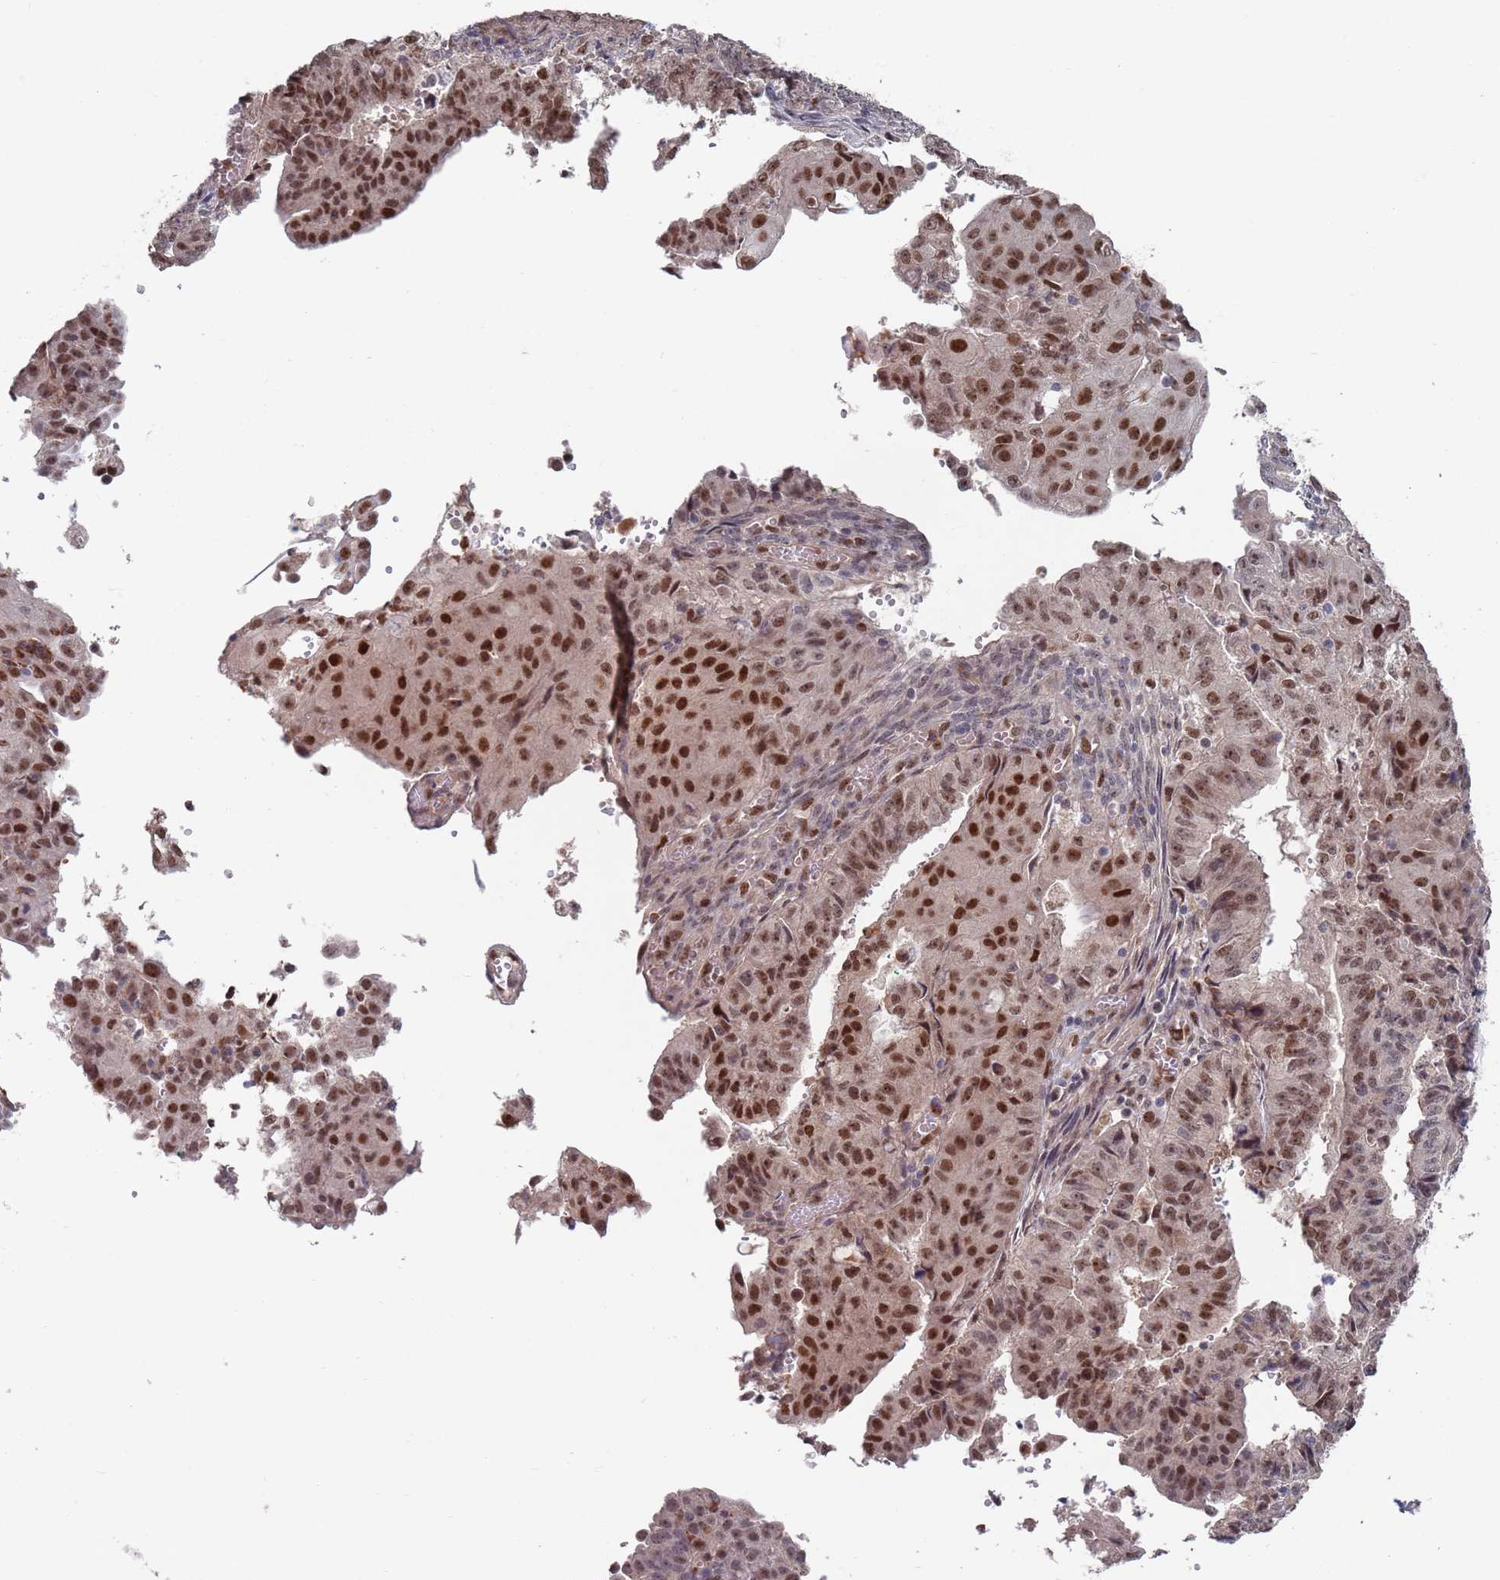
{"staining": {"intensity": "moderate", "quantity": ">75%", "location": "nuclear"}, "tissue": "endometrial cancer", "cell_type": "Tumor cells", "image_type": "cancer", "snomed": [{"axis": "morphology", "description": "Adenocarcinoma, NOS"}, {"axis": "topography", "description": "Endometrium"}], "caption": "A high-resolution photomicrograph shows IHC staining of endometrial cancer (adenocarcinoma), which shows moderate nuclear positivity in approximately >75% of tumor cells.", "gene": "RPP25", "patient": {"sex": "female", "age": 56}}